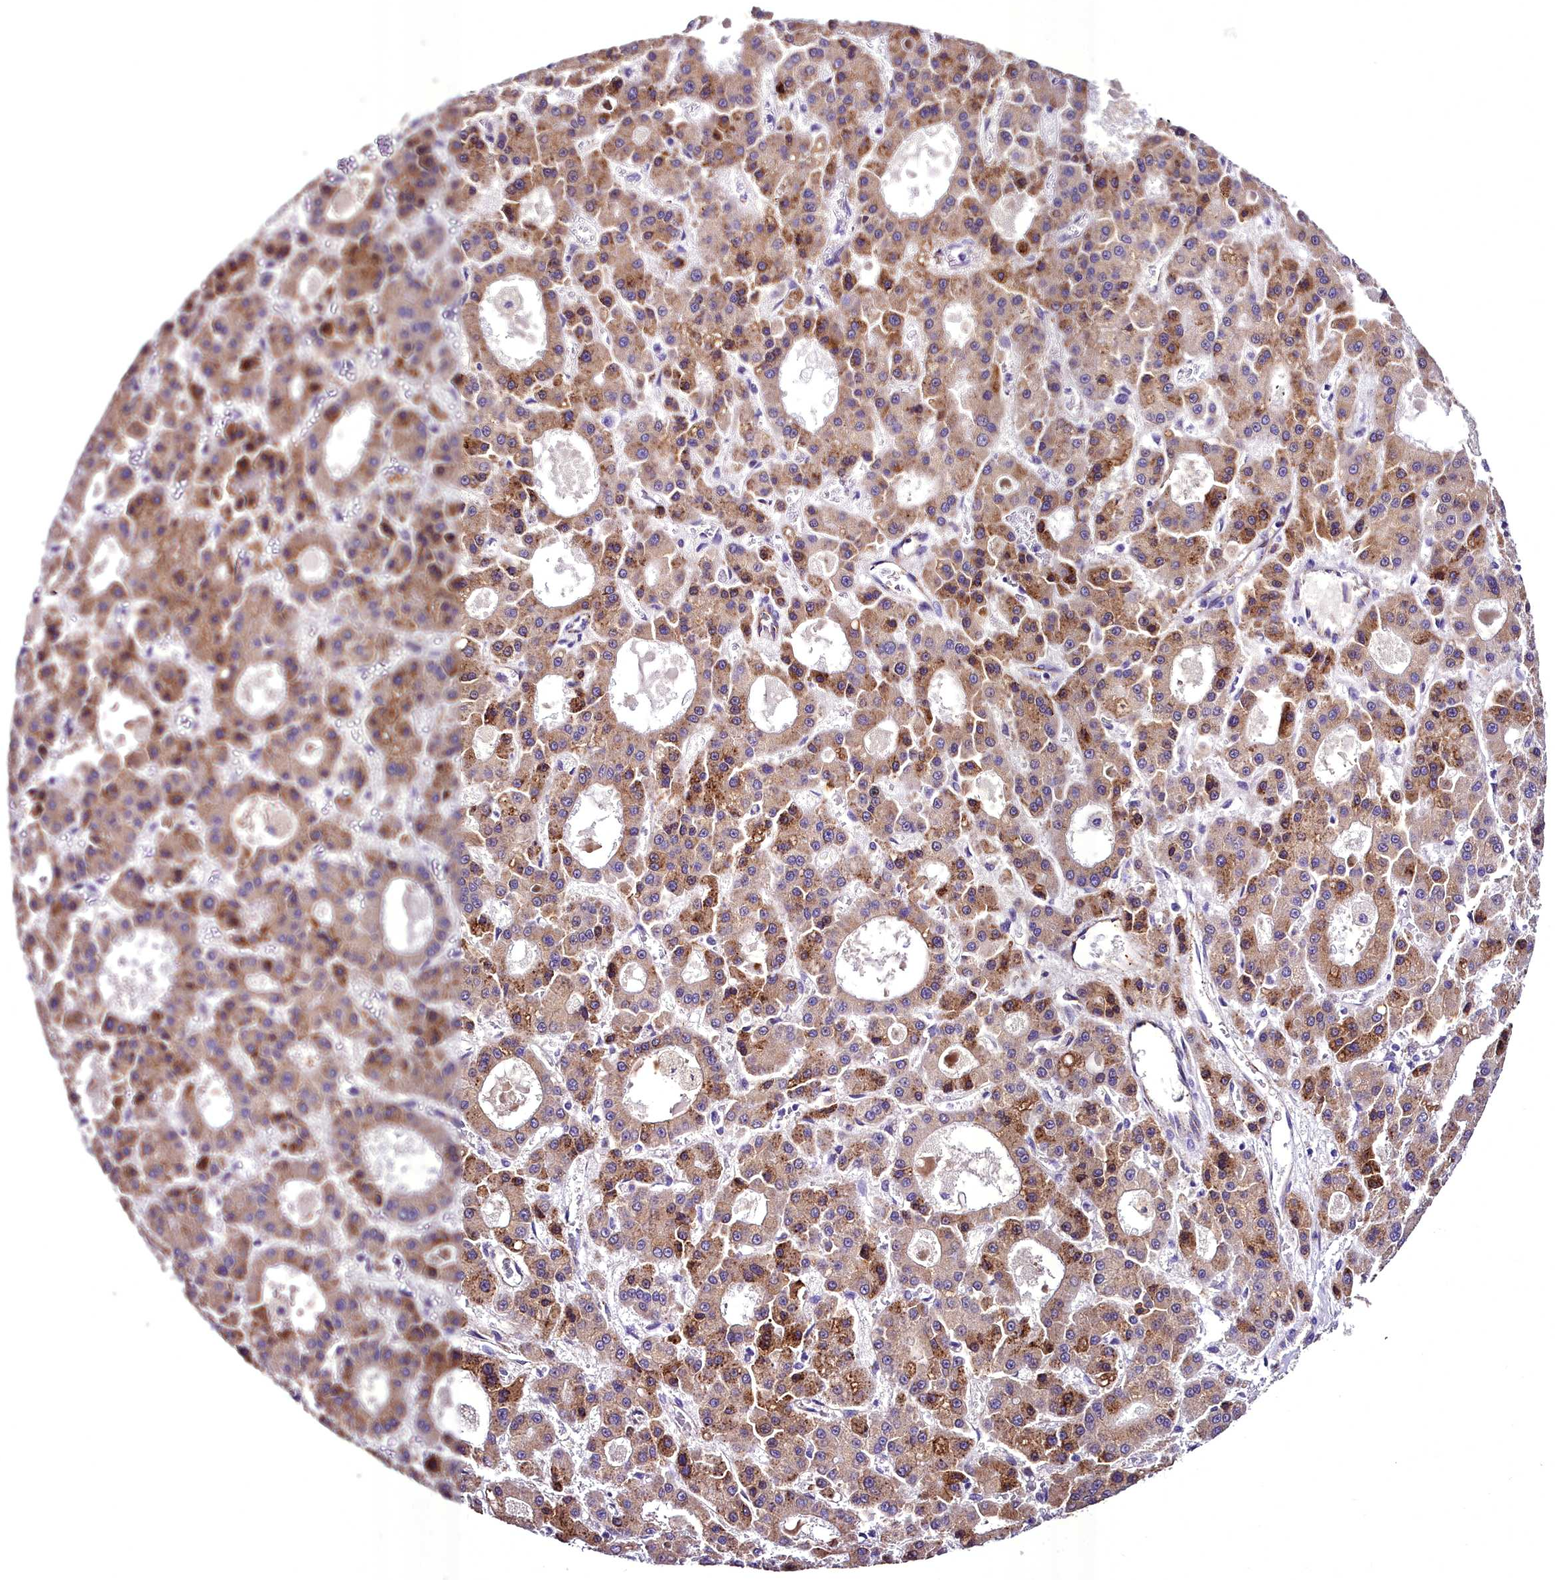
{"staining": {"intensity": "moderate", "quantity": "25%-75%", "location": "cytoplasmic/membranous"}, "tissue": "liver cancer", "cell_type": "Tumor cells", "image_type": "cancer", "snomed": [{"axis": "morphology", "description": "Carcinoma, Hepatocellular, NOS"}, {"axis": "topography", "description": "Liver"}], "caption": "A micrograph showing moderate cytoplasmic/membranous positivity in about 25%-75% of tumor cells in liver cancer (hepatocellular carcinoma), as visualized by brown immunohistochemical staining.", "gene": "MS4A18", "patient": {"sex": "male", "age": 70}}